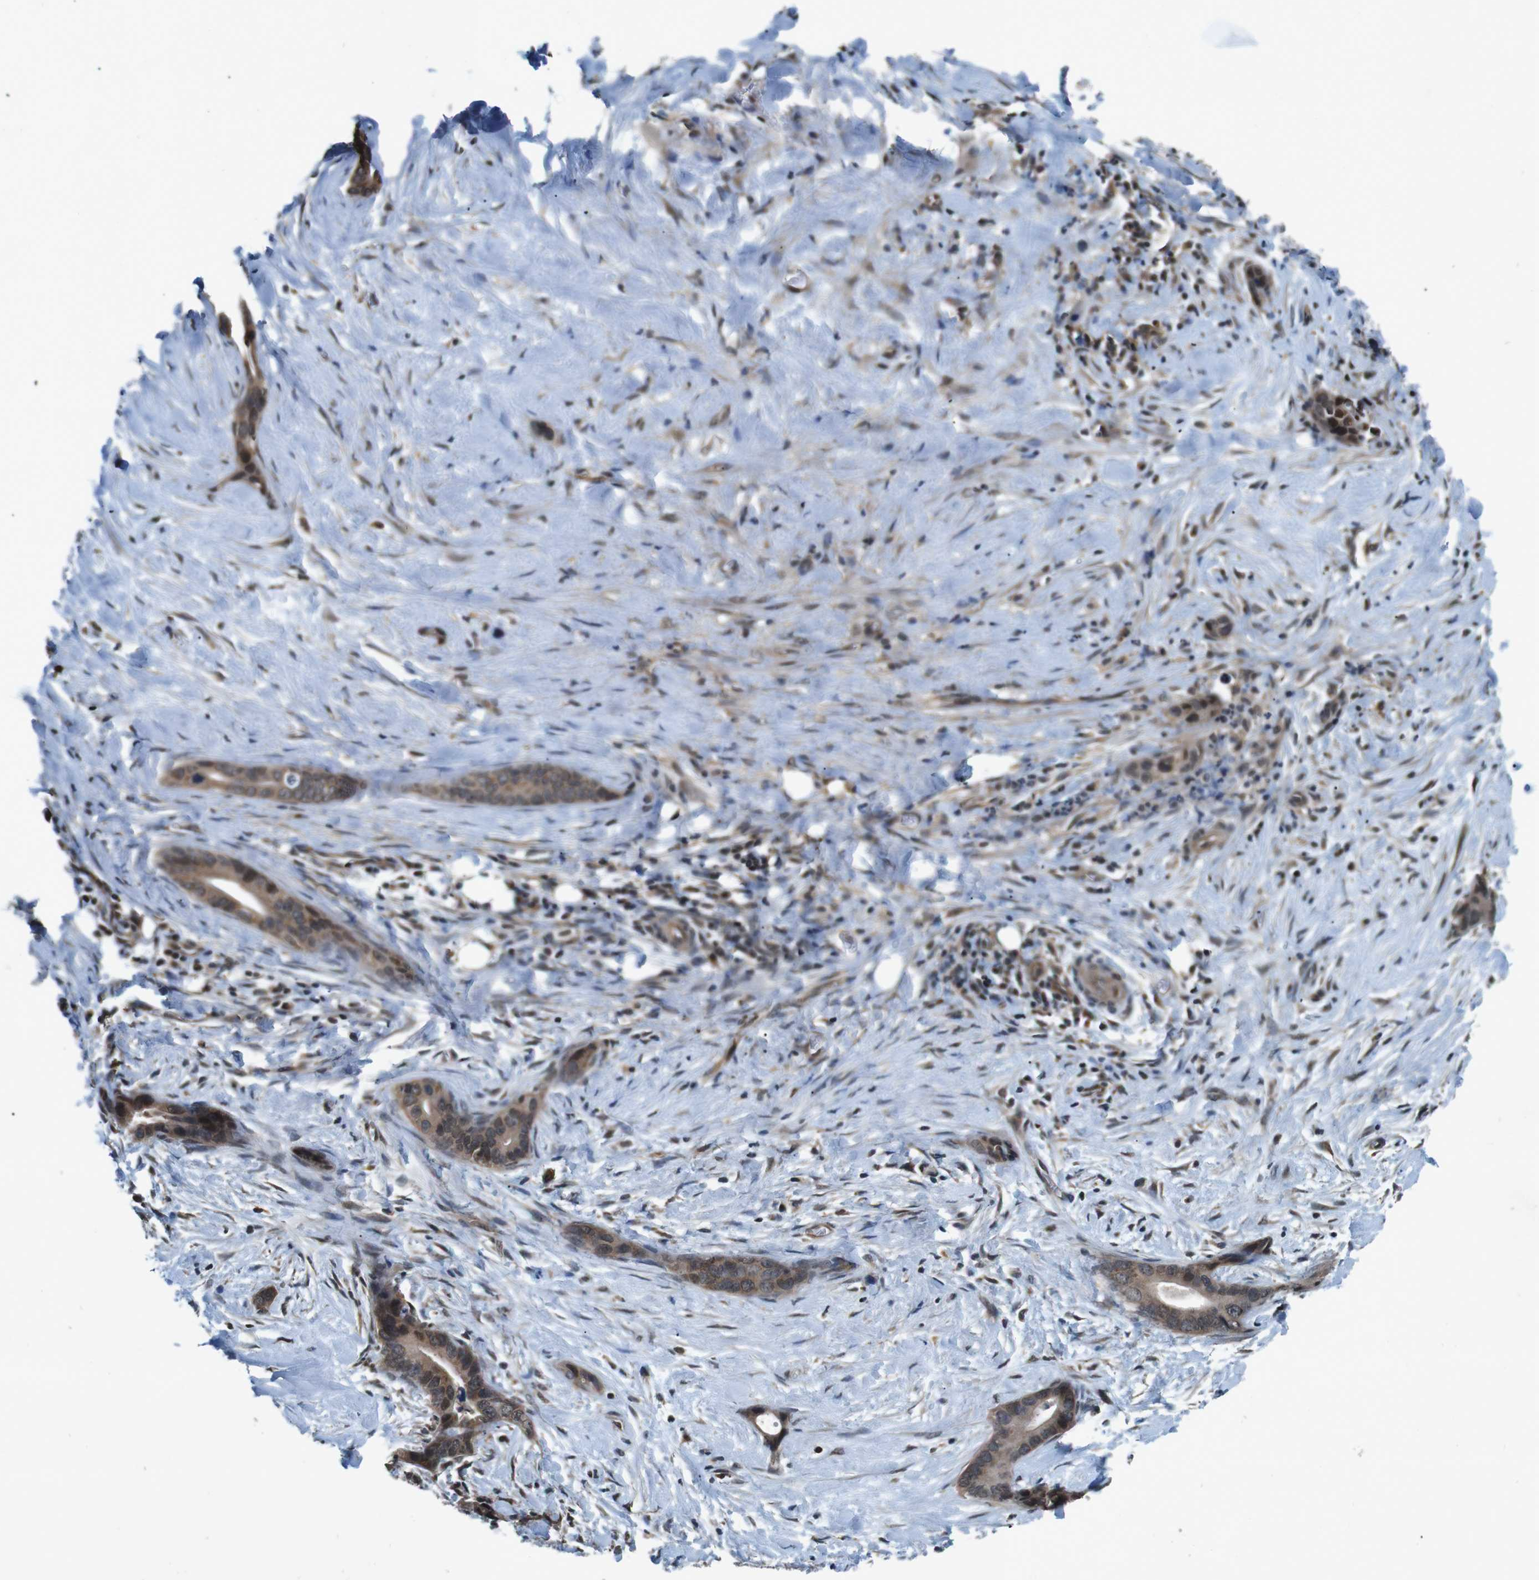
{"staining": {"intensity": "weak", "quantity": "25%-75%", "location": "cytoplasmic/membranous"}, "tissue": "liver cancer", "cell_type": "Tumor cells", "image_type": "cancer", "snomed": [{"axis": "morphology", "description": "Cholangiocarcinoma"}, {"axis": "topography", "description": "Liver"}], "caption": "IHC (DAB) staining of human liver cancer (cholangiocarcinoma) reveals weak cytoplasmic/membranous protein expression in about 25%-75% of tumor cells.", "gene": "SOCS1", "patient": {"sex": "female", "age": 55}}